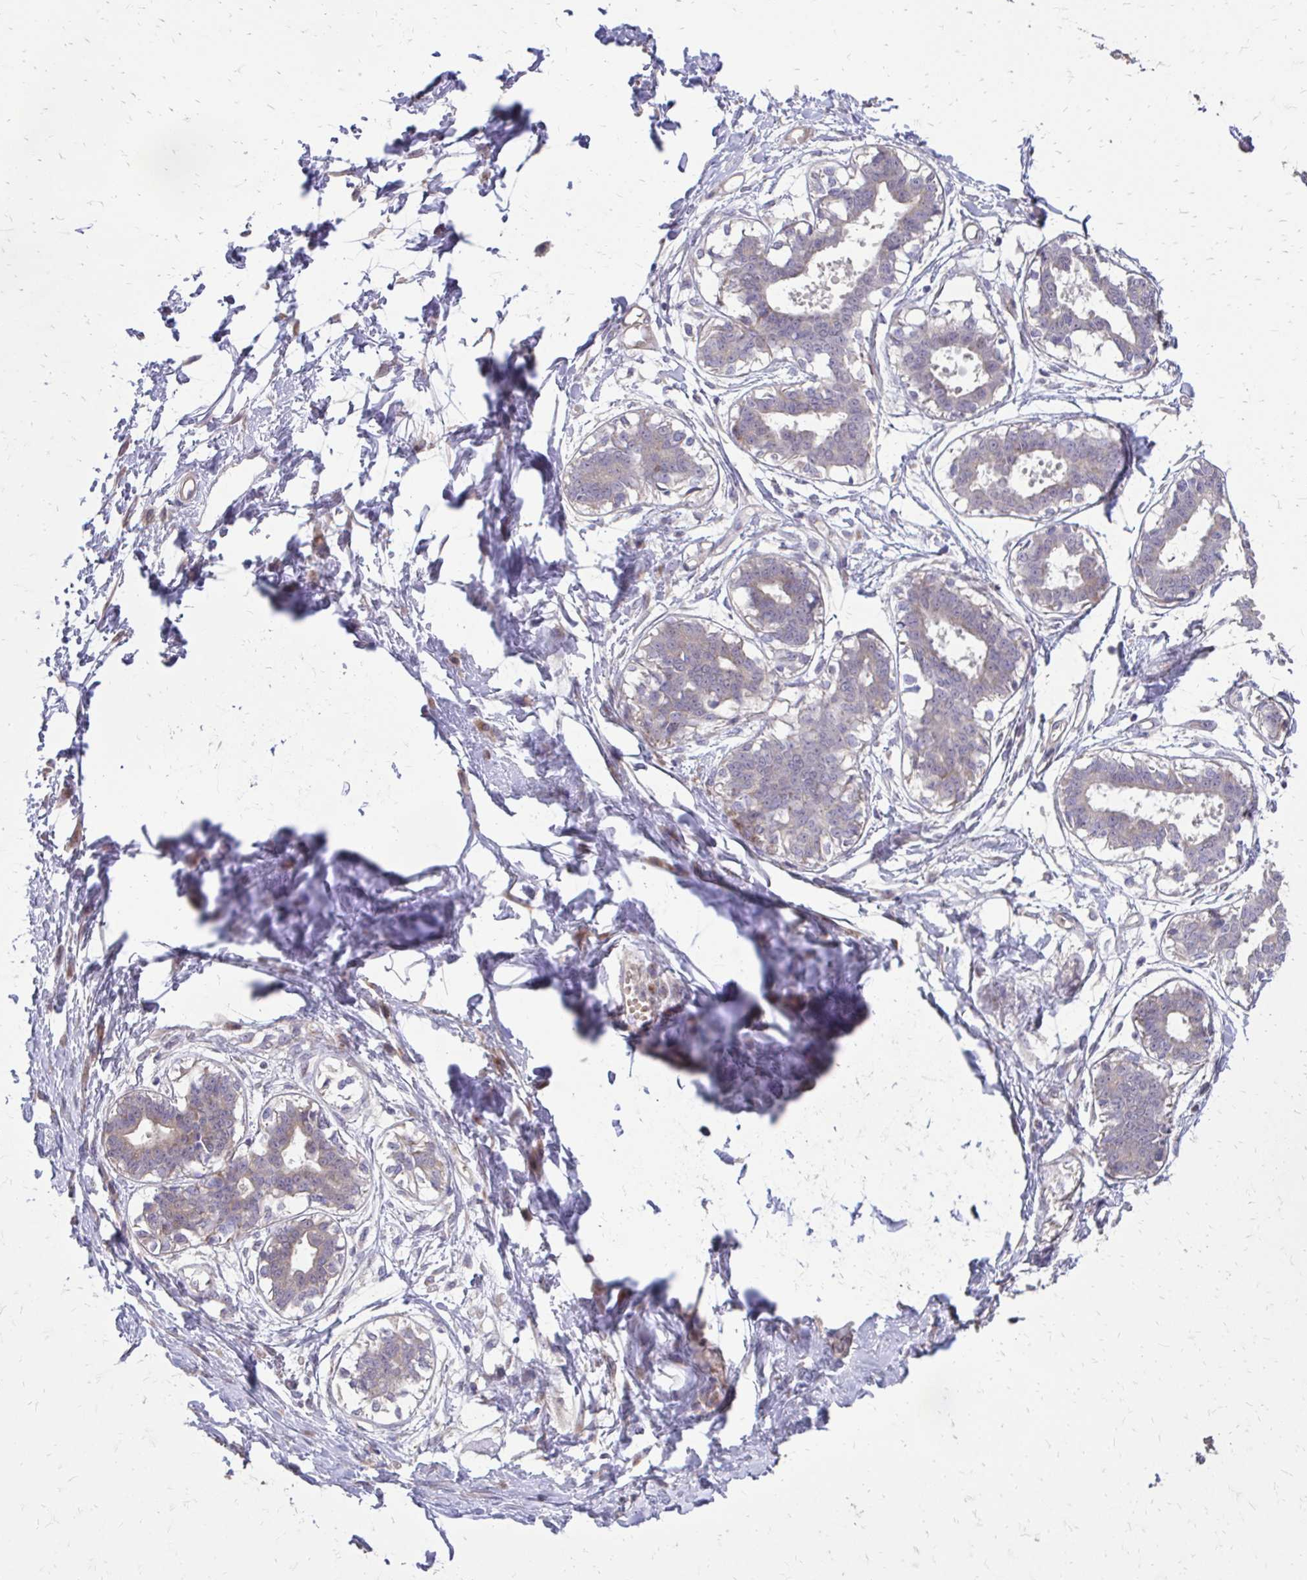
{"staining": {"intensity": "negative", "quantity": "none", "location": "none"}, "tissue": "breast", "cell_type": "Adipocytes", "image_type": "normal", "snomed": [{"axis": "morphology", "description": "Normal tissue, NOS"}, {"axis": "topography", "description": "Breast"}], "caption": "This is an IHC micrograph of normal breast. There is no expression in adipocytes.", "gene": "MYORG", "patient": {"sex": "female", "age": 45}}